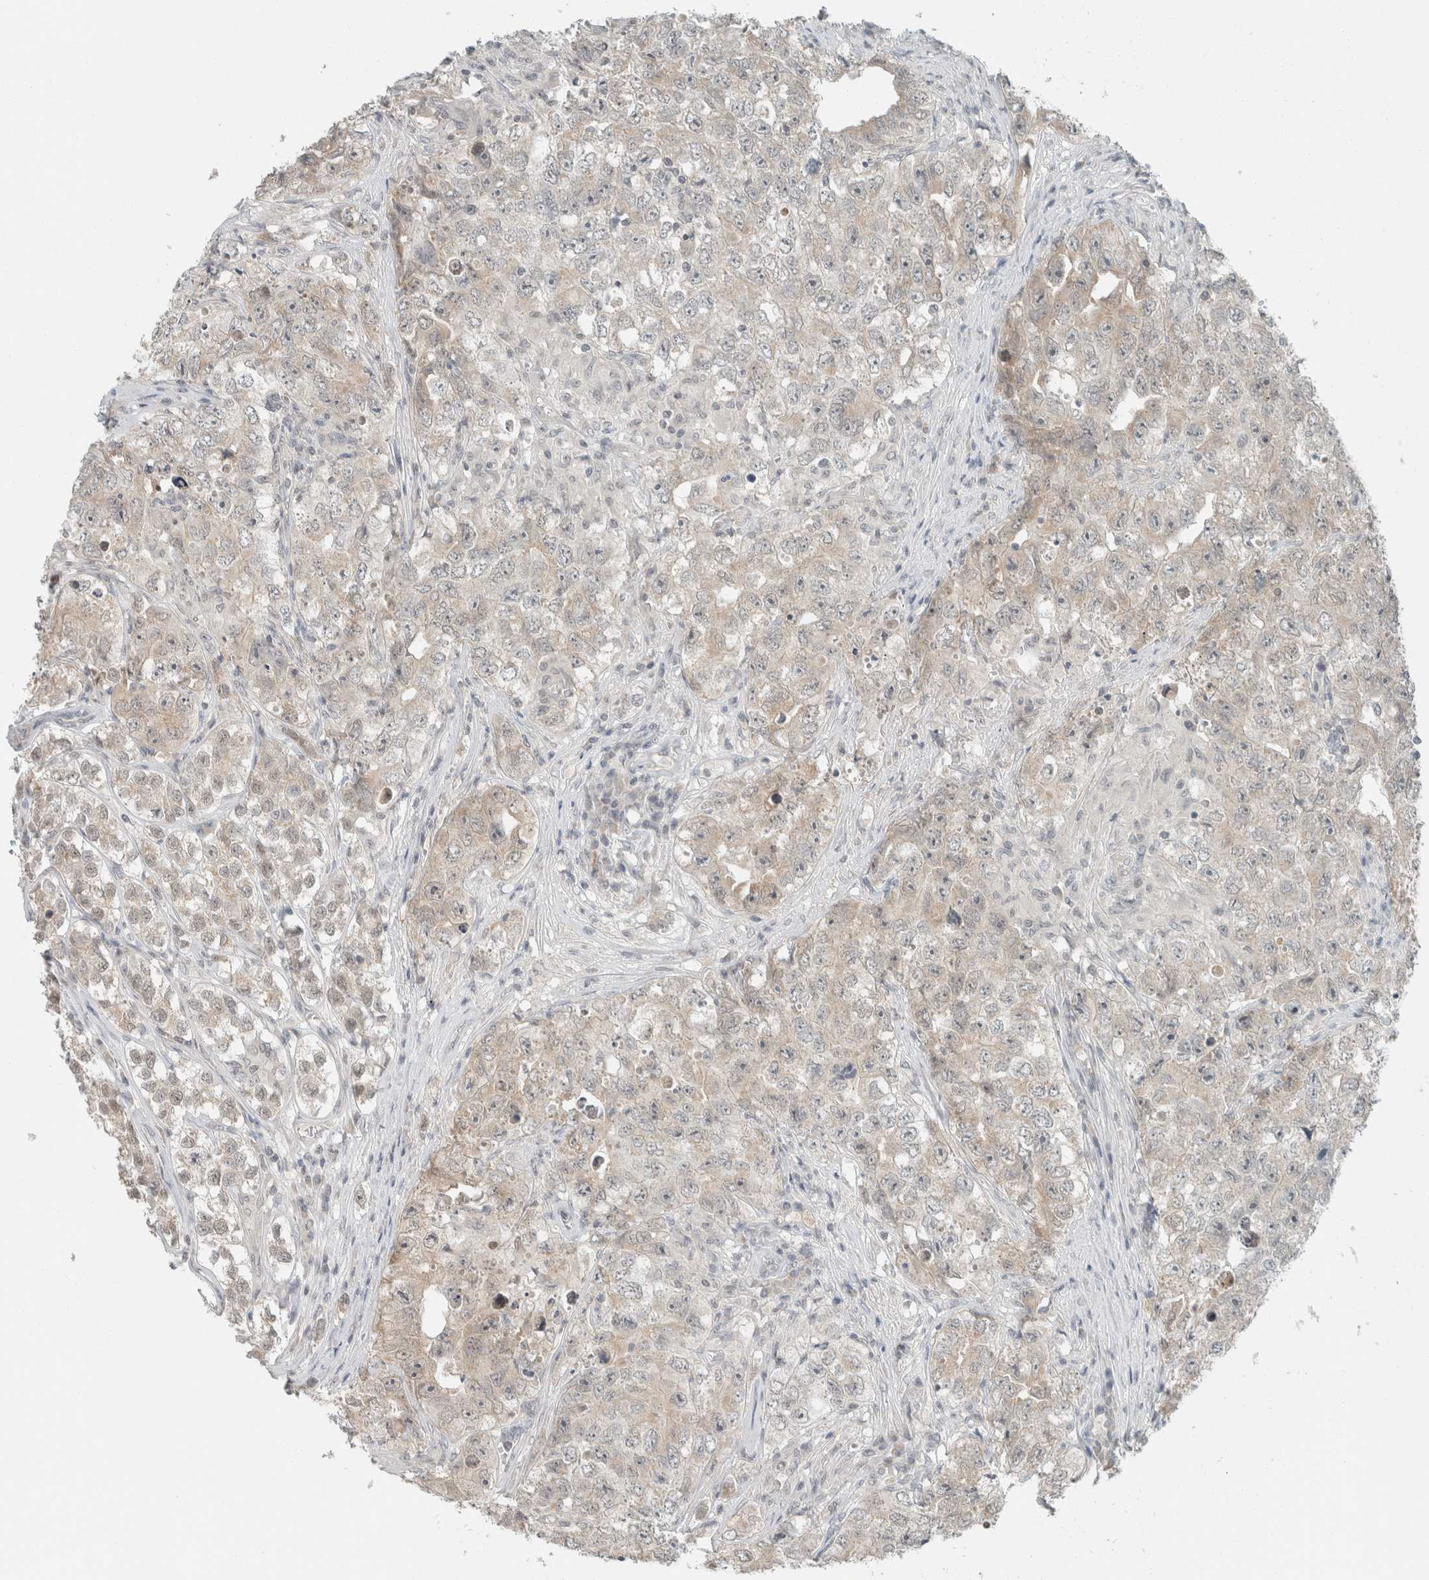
{"staining": {"intensity": "weak", "quantity": "<25%", "location": "cytoplasmic/membranous"}, "tissue": "testis cancer", "cell_type": "Tumor cells", "image_type": "cancer", "snomed": [{"axis": "morphology", "description": "Seminoma, NOS"}, {"axis": "morphology", "description": "Carcinoma, Embryonal, NOS"}, {"axis": "topography", "description": "Testis"}], "caption": "The IHC image has no significant staining in tumor cells of testis cancer (embryonal carcinoma) tissue.", "gene": "TRIT1", "patient": {"sex": "male", "age": 43}}